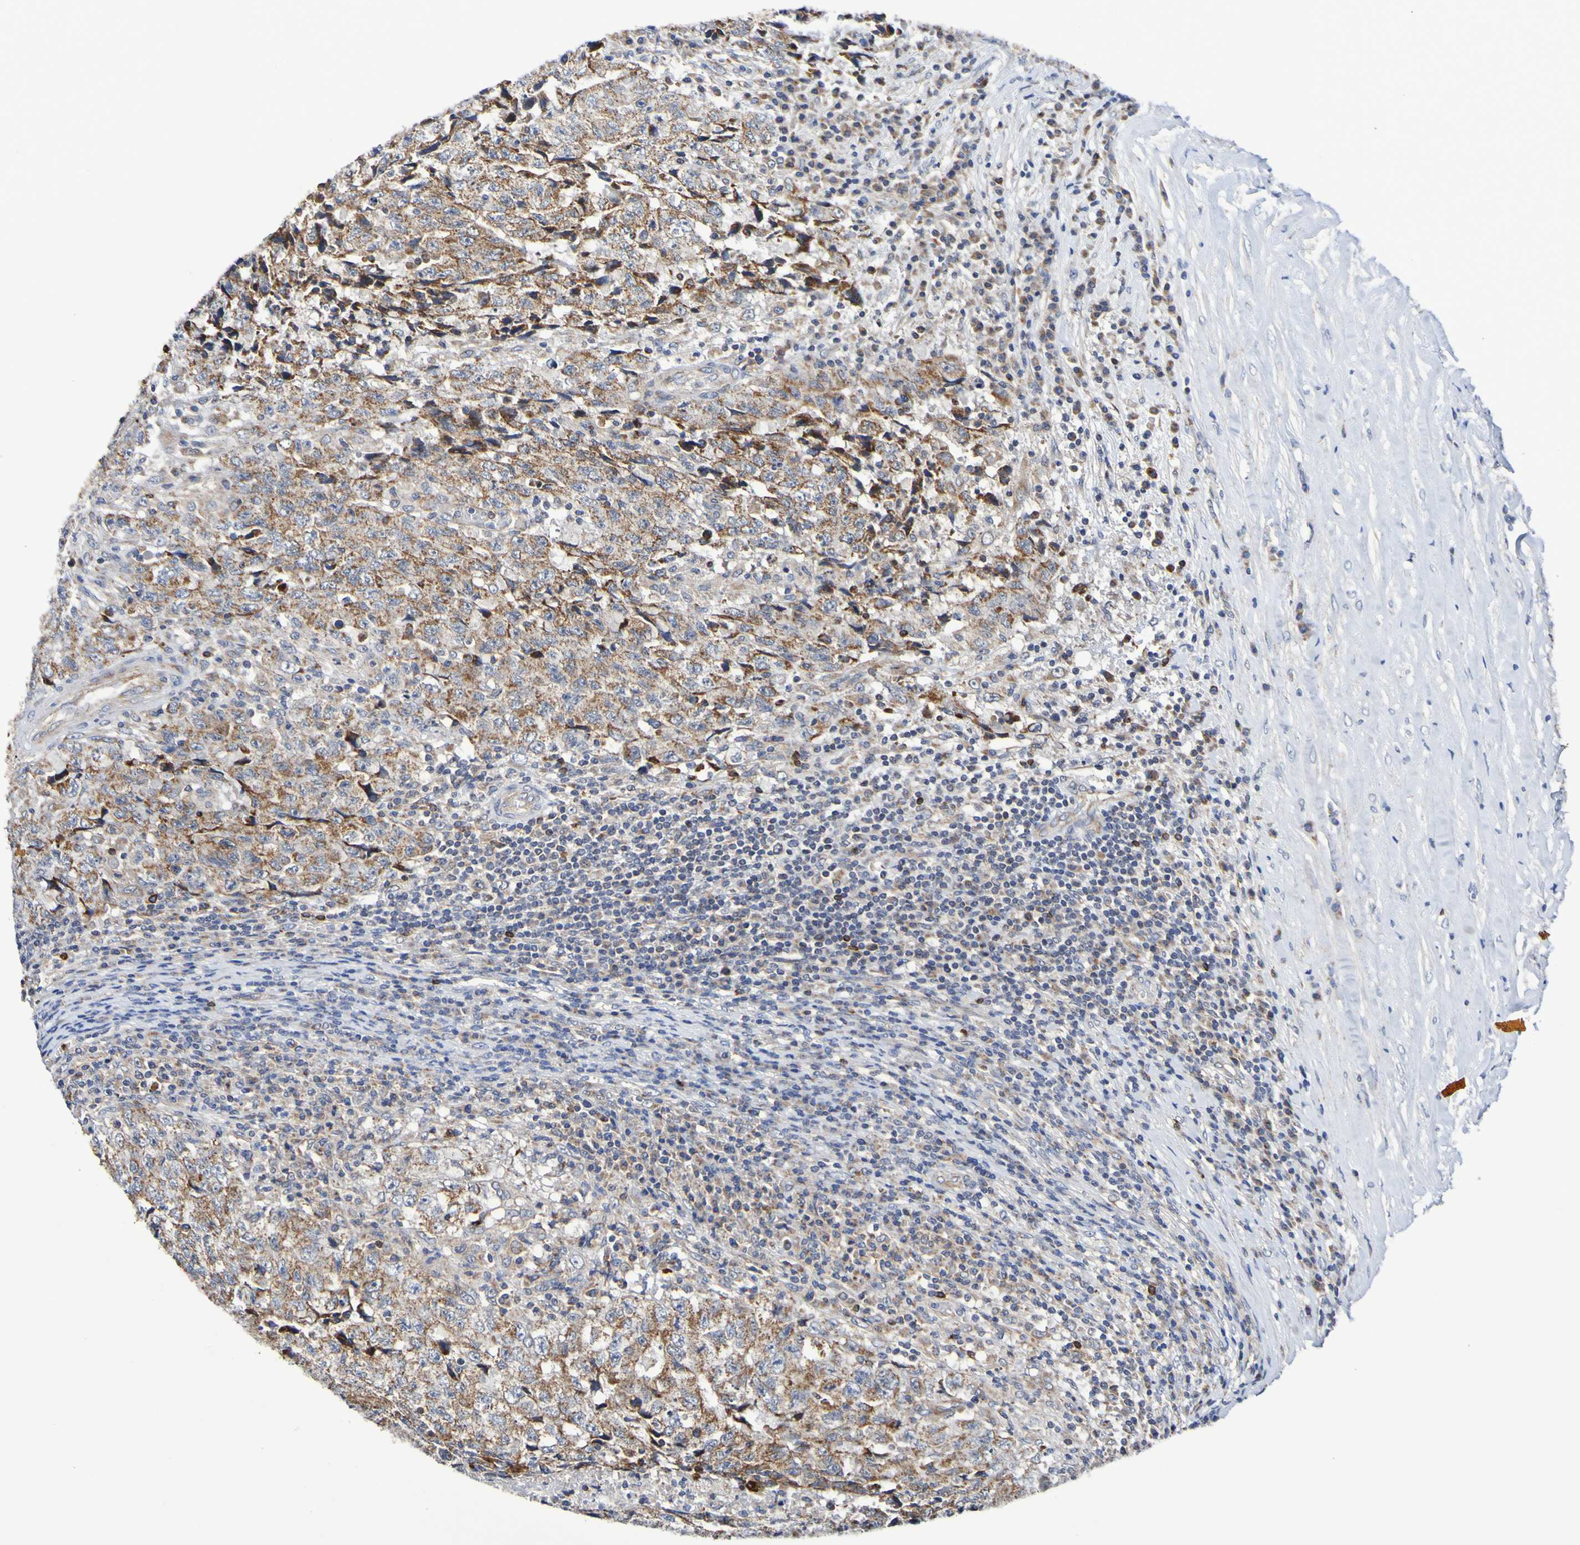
{"staining": {"intensity": "moderate", "quantity": ">75%", "location": "cytoplasmic/membranous"}, "tissue": "testis cancer", "cell_type": "Tumor cells", "image_type": "cancer", "snomed": [{"axis": "morphology", "description": "Necrosis, NOS"}, {"axis": "morphology", "description": "Carcinoma, Embryonal, NOS"}, {"axis": "topography", "description": "Testis"}], "caption": "High-magnification brightfield microscopy of testis embryonal carcinoma stained with DAB (3,3'-diaminobenzidine) (brown) and counterstained with hematoxylin (blue). tumor cells exhibit moderate cytoplasmic/membranous expression is identified in approximately>75% of cells.", "gene": "GJB1", "patient": {"sex": "male", "age": 19}}